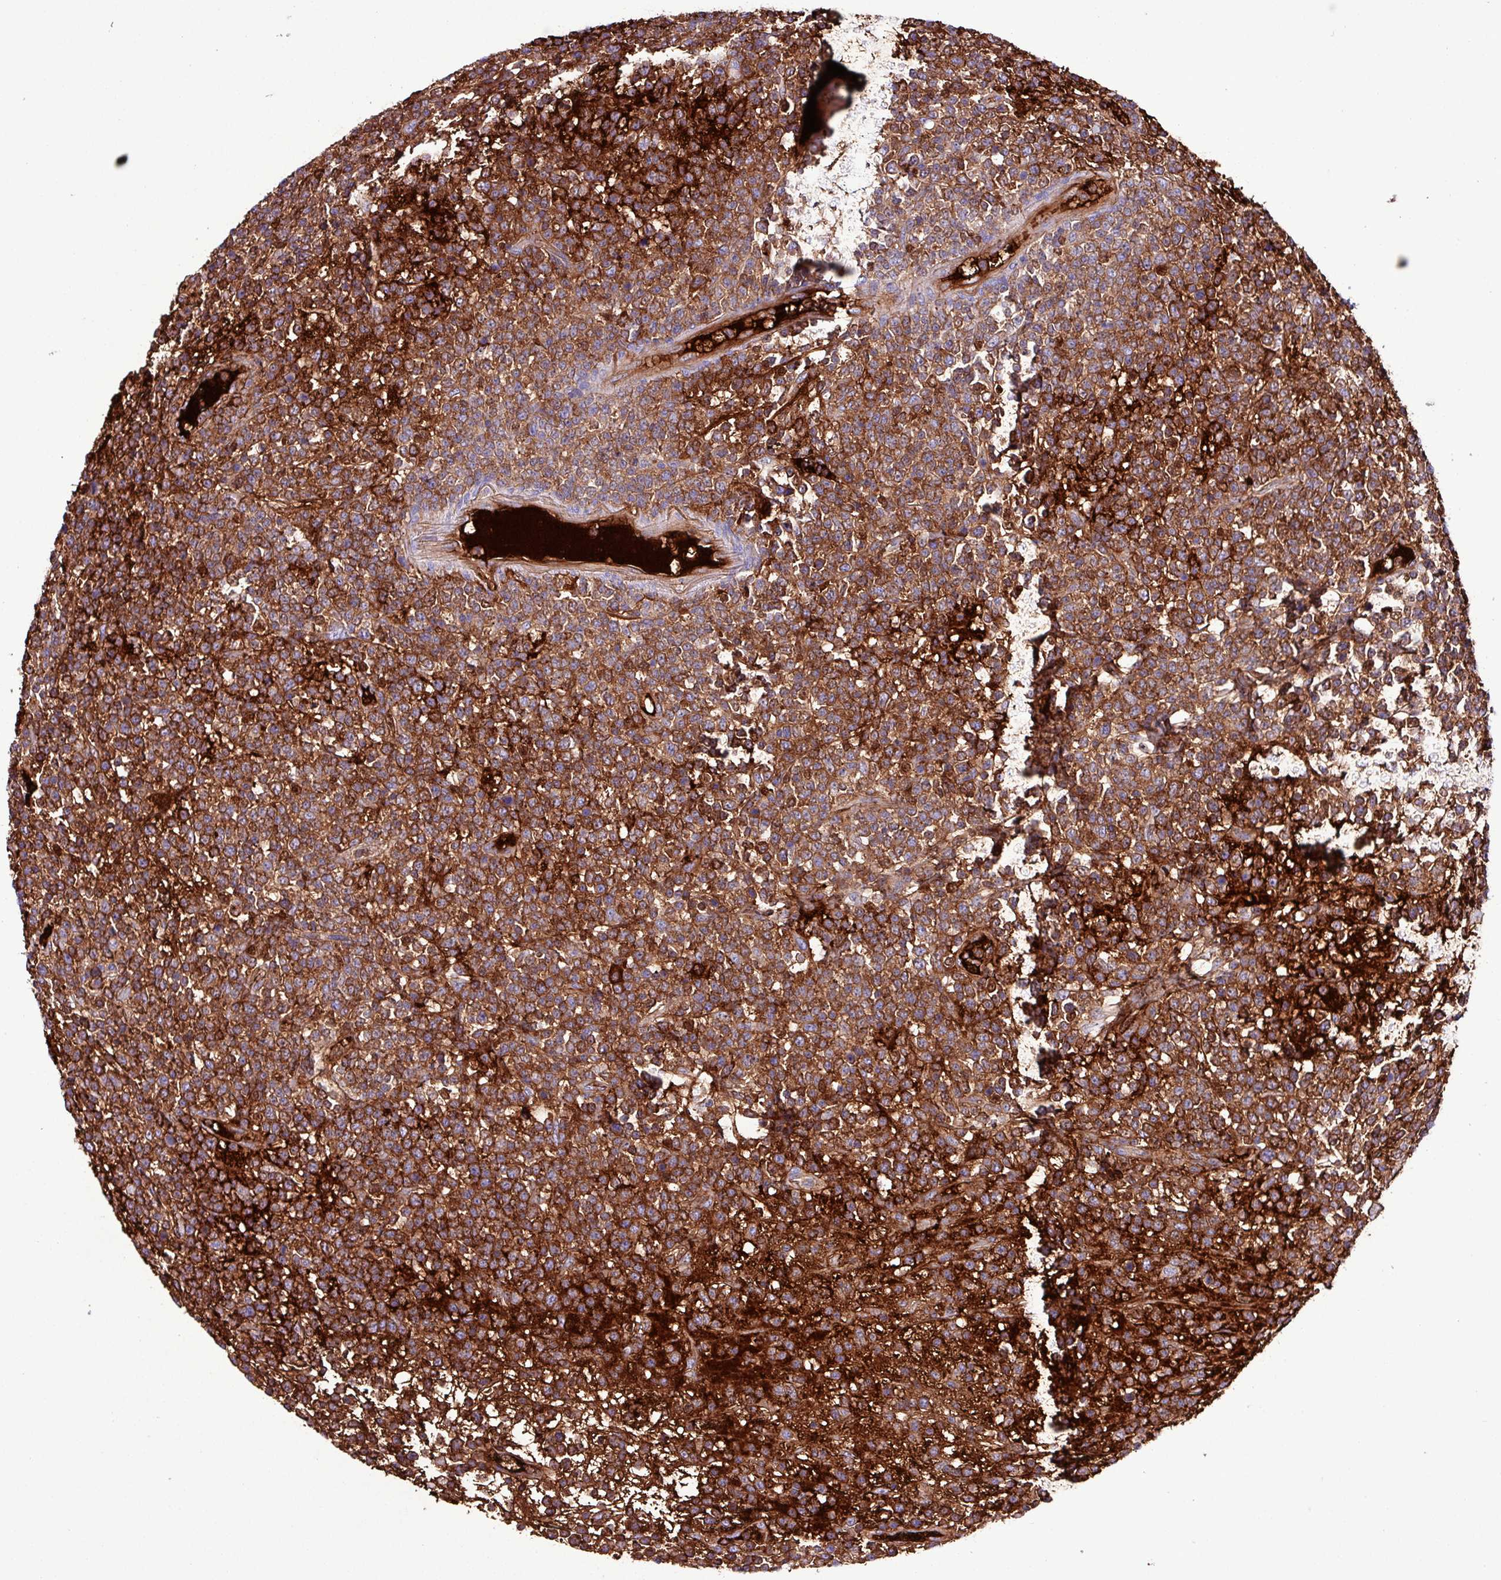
{"staining": {"intensity": "strong", "quantity": ">75%", "location": "cytoplasmic/membranous"}, "tissue": "lymphoma", "cell_type": "Tumor cells", "image_type": "cancer", "snomed": [{"axis": "morphology", "description": "Malignant lymphoma, non-Hodgkin's type, High grade"}, {"axis": "topography", "description": "Colon"}], "caption": "This histopathology image displays IHC staining of human malignant lymphoma, non-Hodgkin's type (high-grade), with high strong cytoplasmic/membranous staining in approximately >75% of tumor cells.", "gene": "HP", "patient": {"sex": "female", "age": 53}}